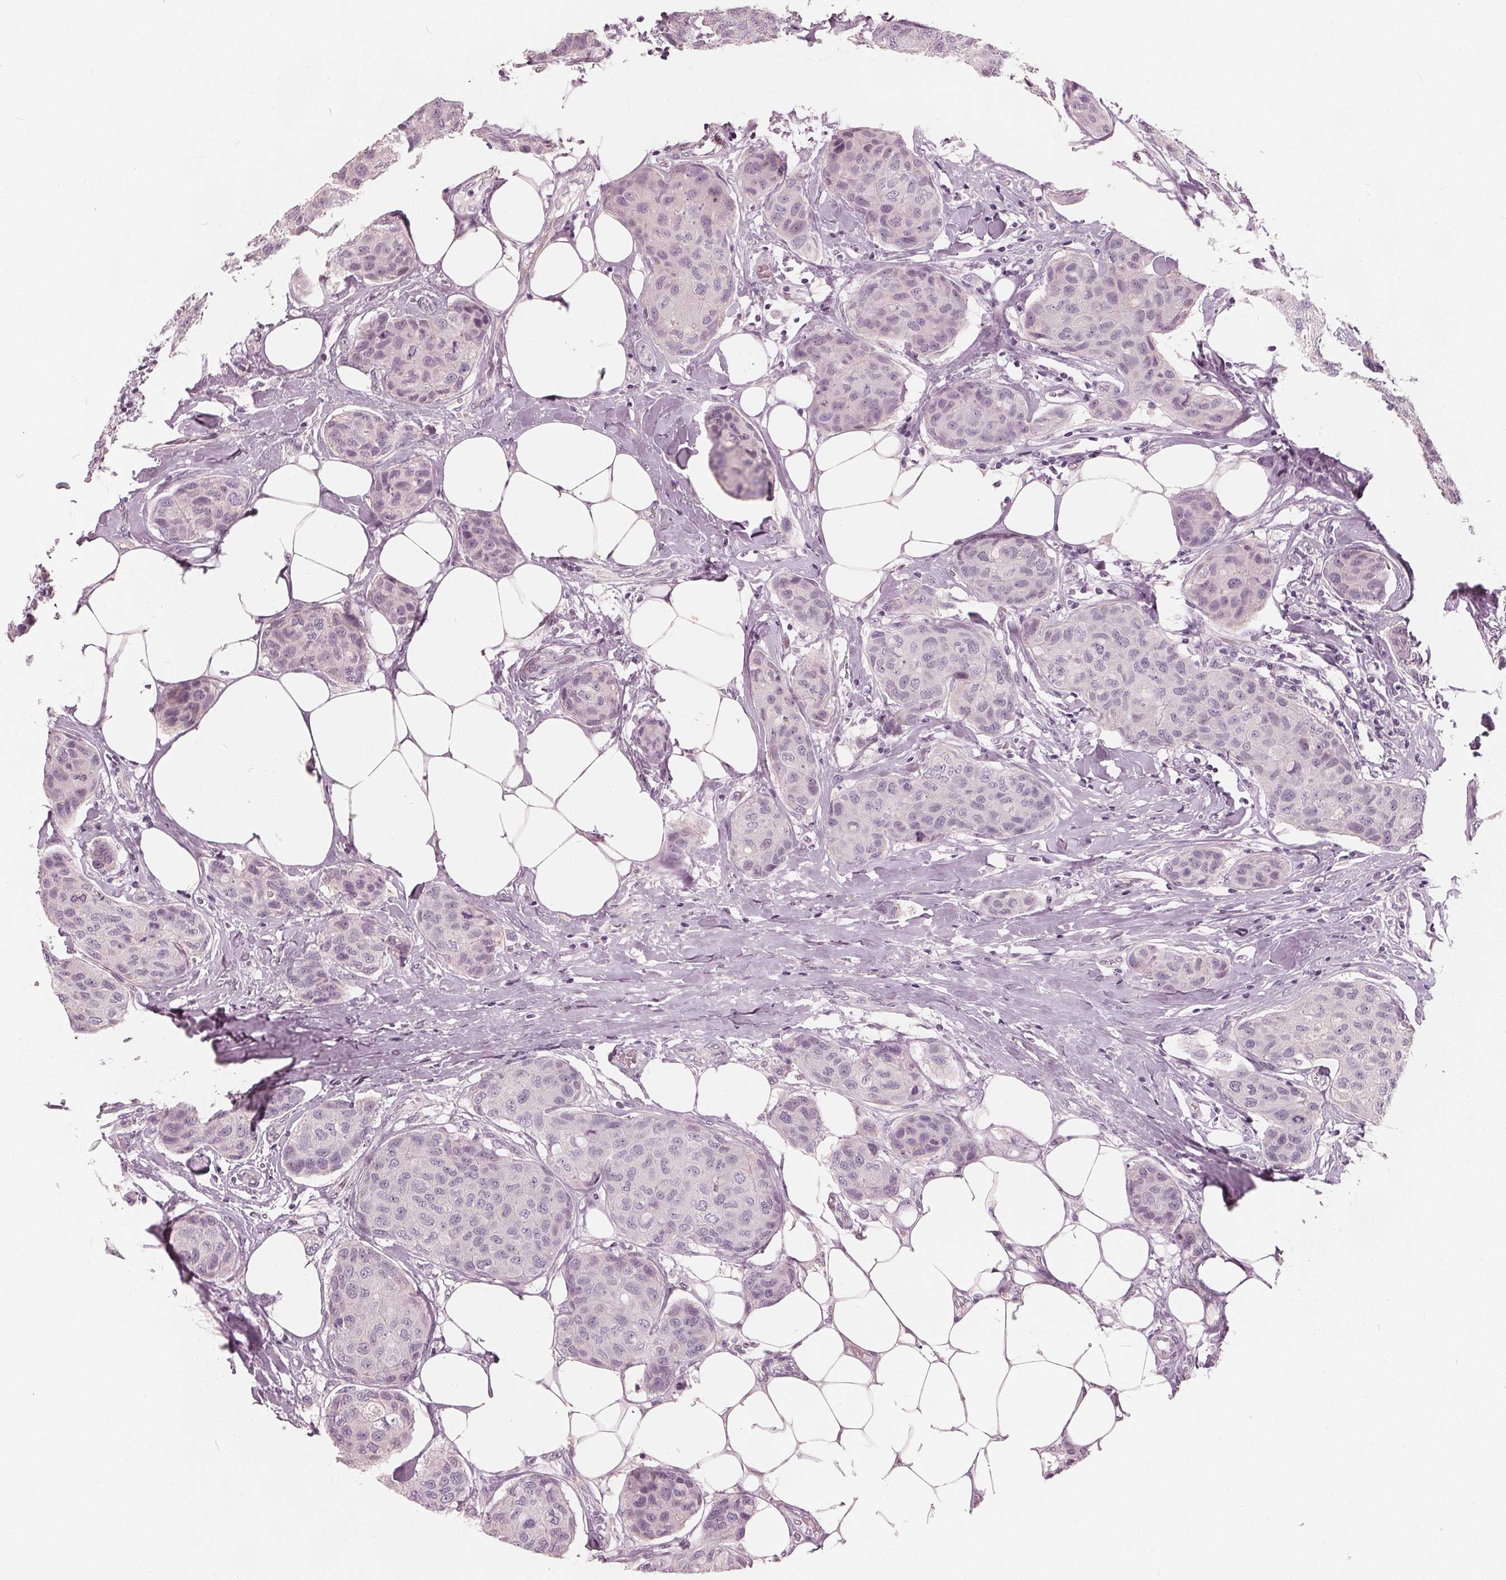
{"staining": {"intensity": "negative", "quantity": "none", "location": "none"}, "tissue": "breast cancer", "cell_type": "Tumor cells", "image_type": "cancer", "snomed": [{"axis": "morphology", "description": "Duct carcinoma"}, {"axis": "topography", "description": "Breast"}], "caption": "Tumor cells show no significant positivity in breast cancer.", "gene": "SAT2", "patient": {"sex": "female", "age": 80}}